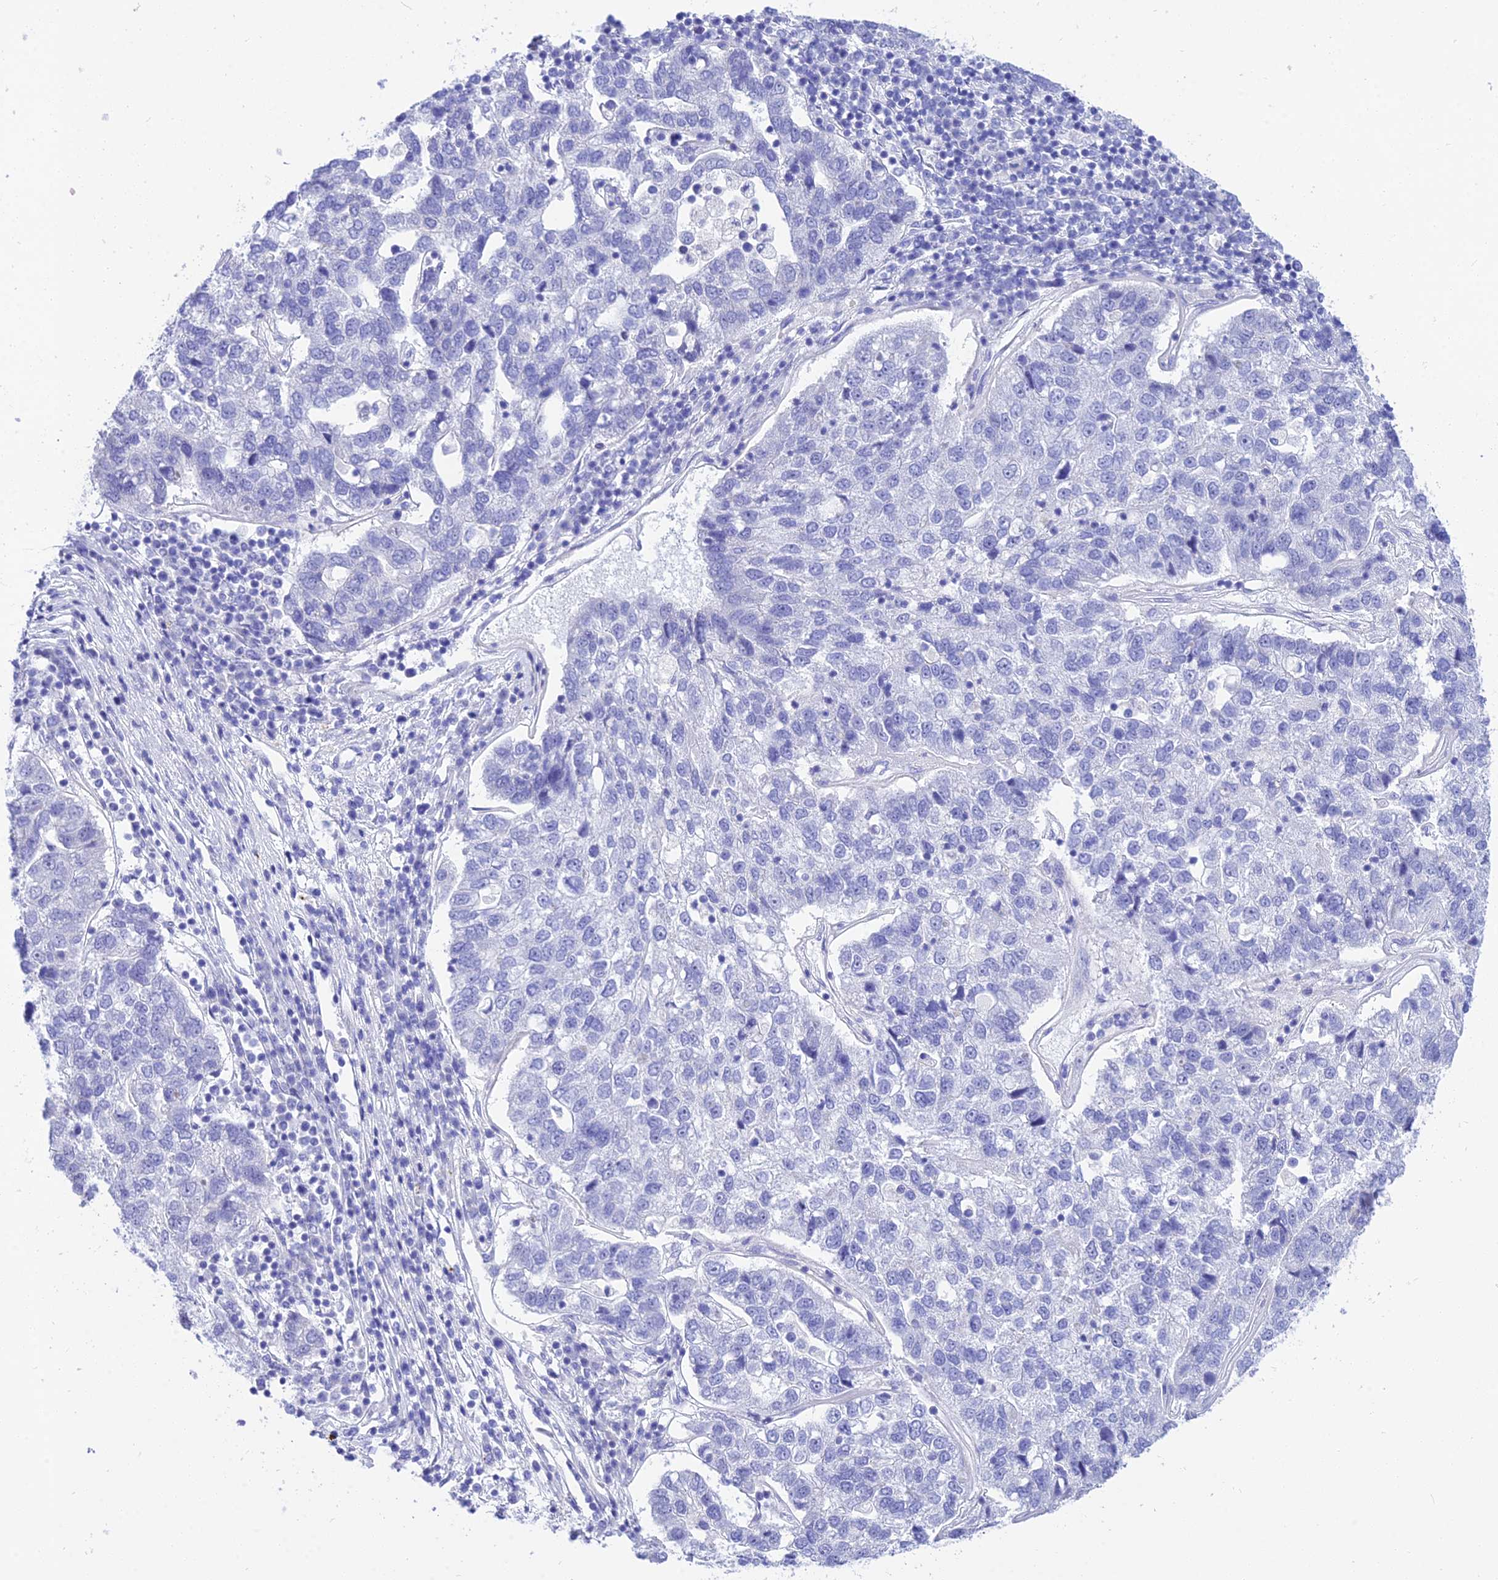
{"staining": {"intensity": "negative", "quantity": "none", "location": "none"}, "tissue": "pancreatic cancer", "cell_type": "Tumor cells", "image_type": "cancer", "snomed": [{"axis": "morphology", "description": "Adenocarcinoma, NOS"}, {"axis": "topography", "description": "Pancreas"}], "caption": "Human pancreatic adenocarcinoma stained for a protein using immunohistochemistry demonstrates no expression in tumor cells.", "gene": "DEFB107A", "patient": {"sex": "female", "age": 61}}